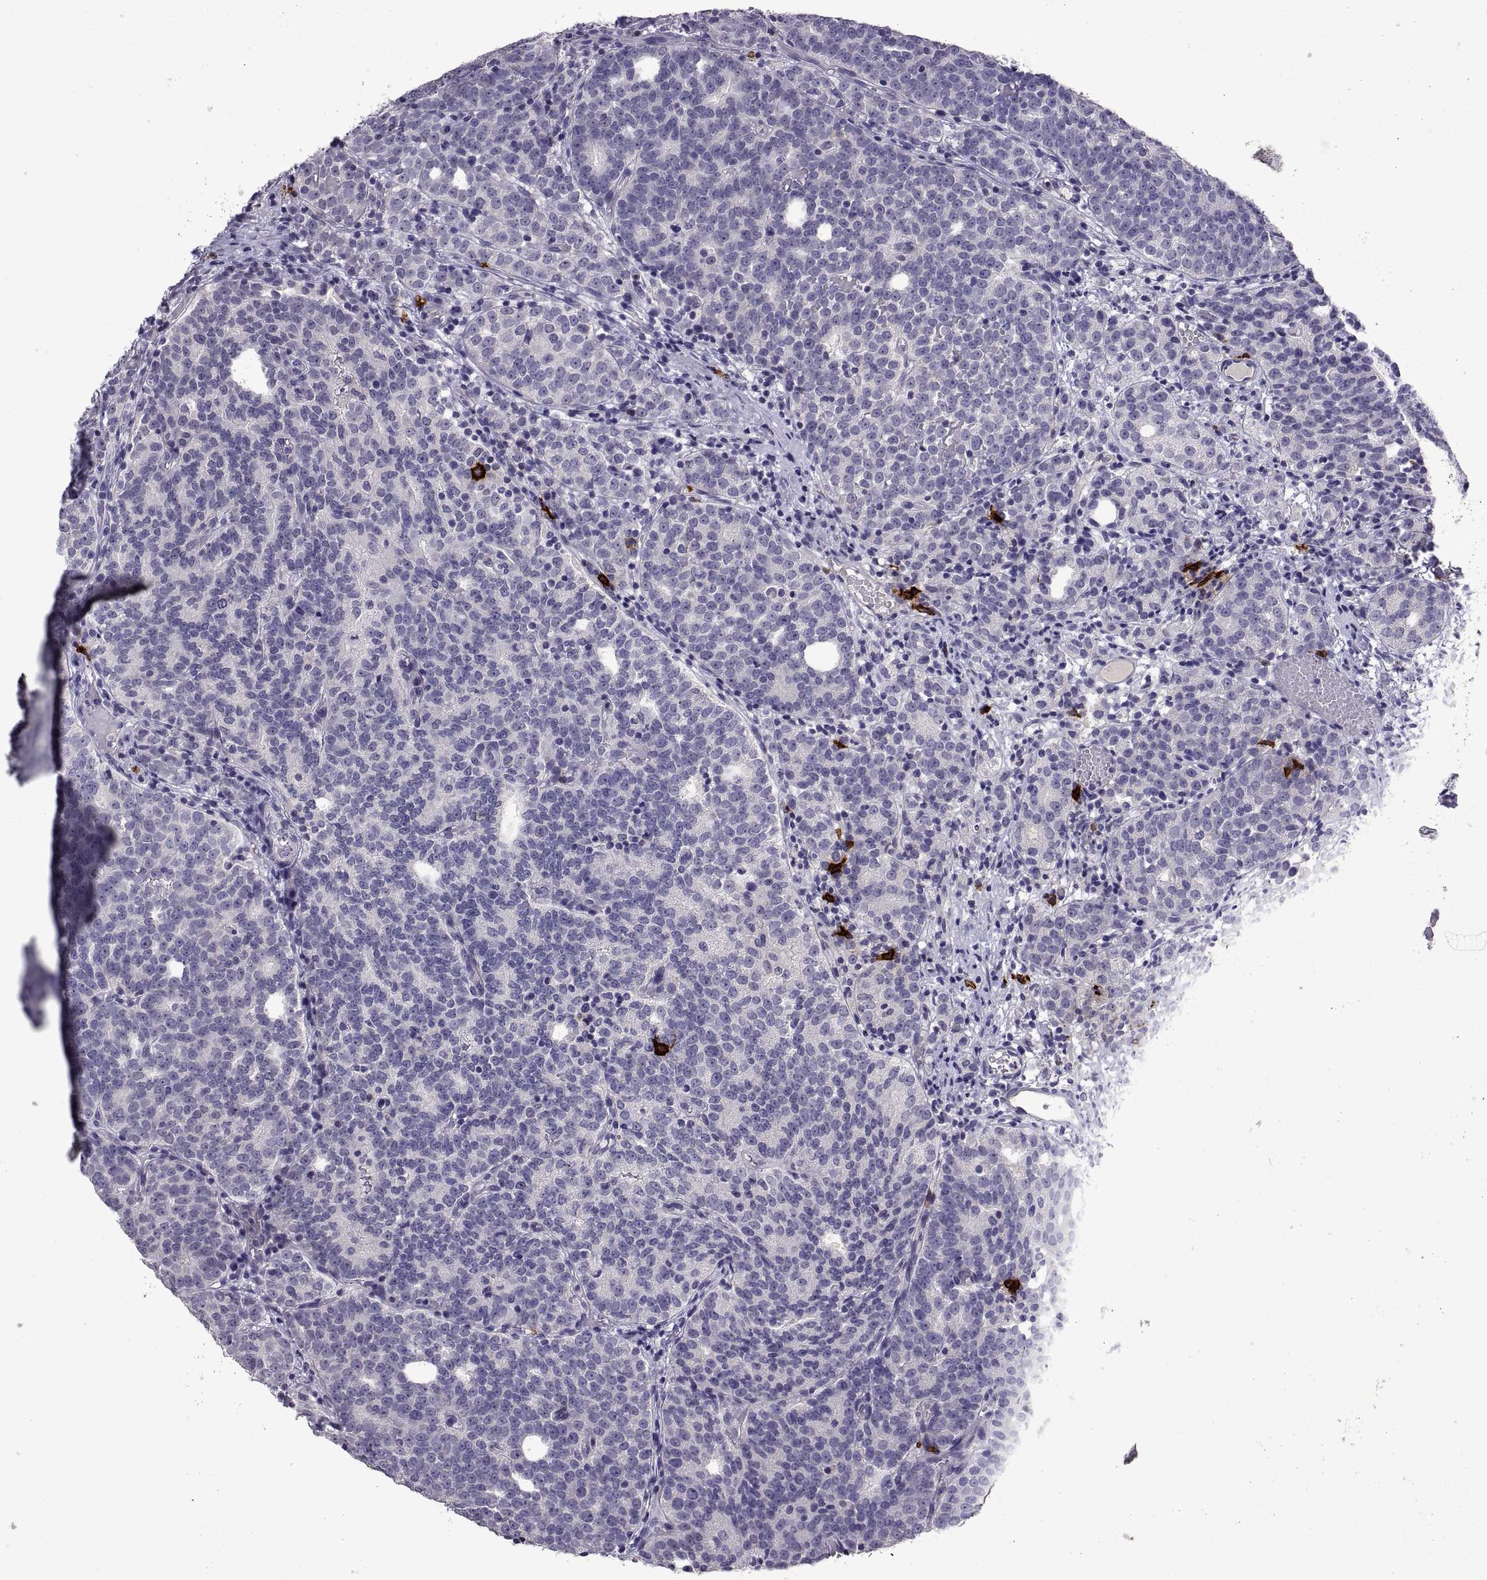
{"staining": {"intensity": "negative", "quantity": "none", "location": "none"}, "tissue": "prostate cancer", "cell_type": "Tumor cells", "image_type": "cancer", "snomed": [{"axis": "morphology", "description": "Adenocarcinoma, High grade"}, {"axis": "topography", "description": "Prostate"}], "caption": "IHC micrograph of neoplastic tissue: prostate cancer (adenocarcinoma (high-grade)) stained with DAB (3,3'-diaminobenzidine) shows no significant protein positivity in tumor cells.", "gene": "MS4A1", "patient": {"sex": "male", "age": 53}}